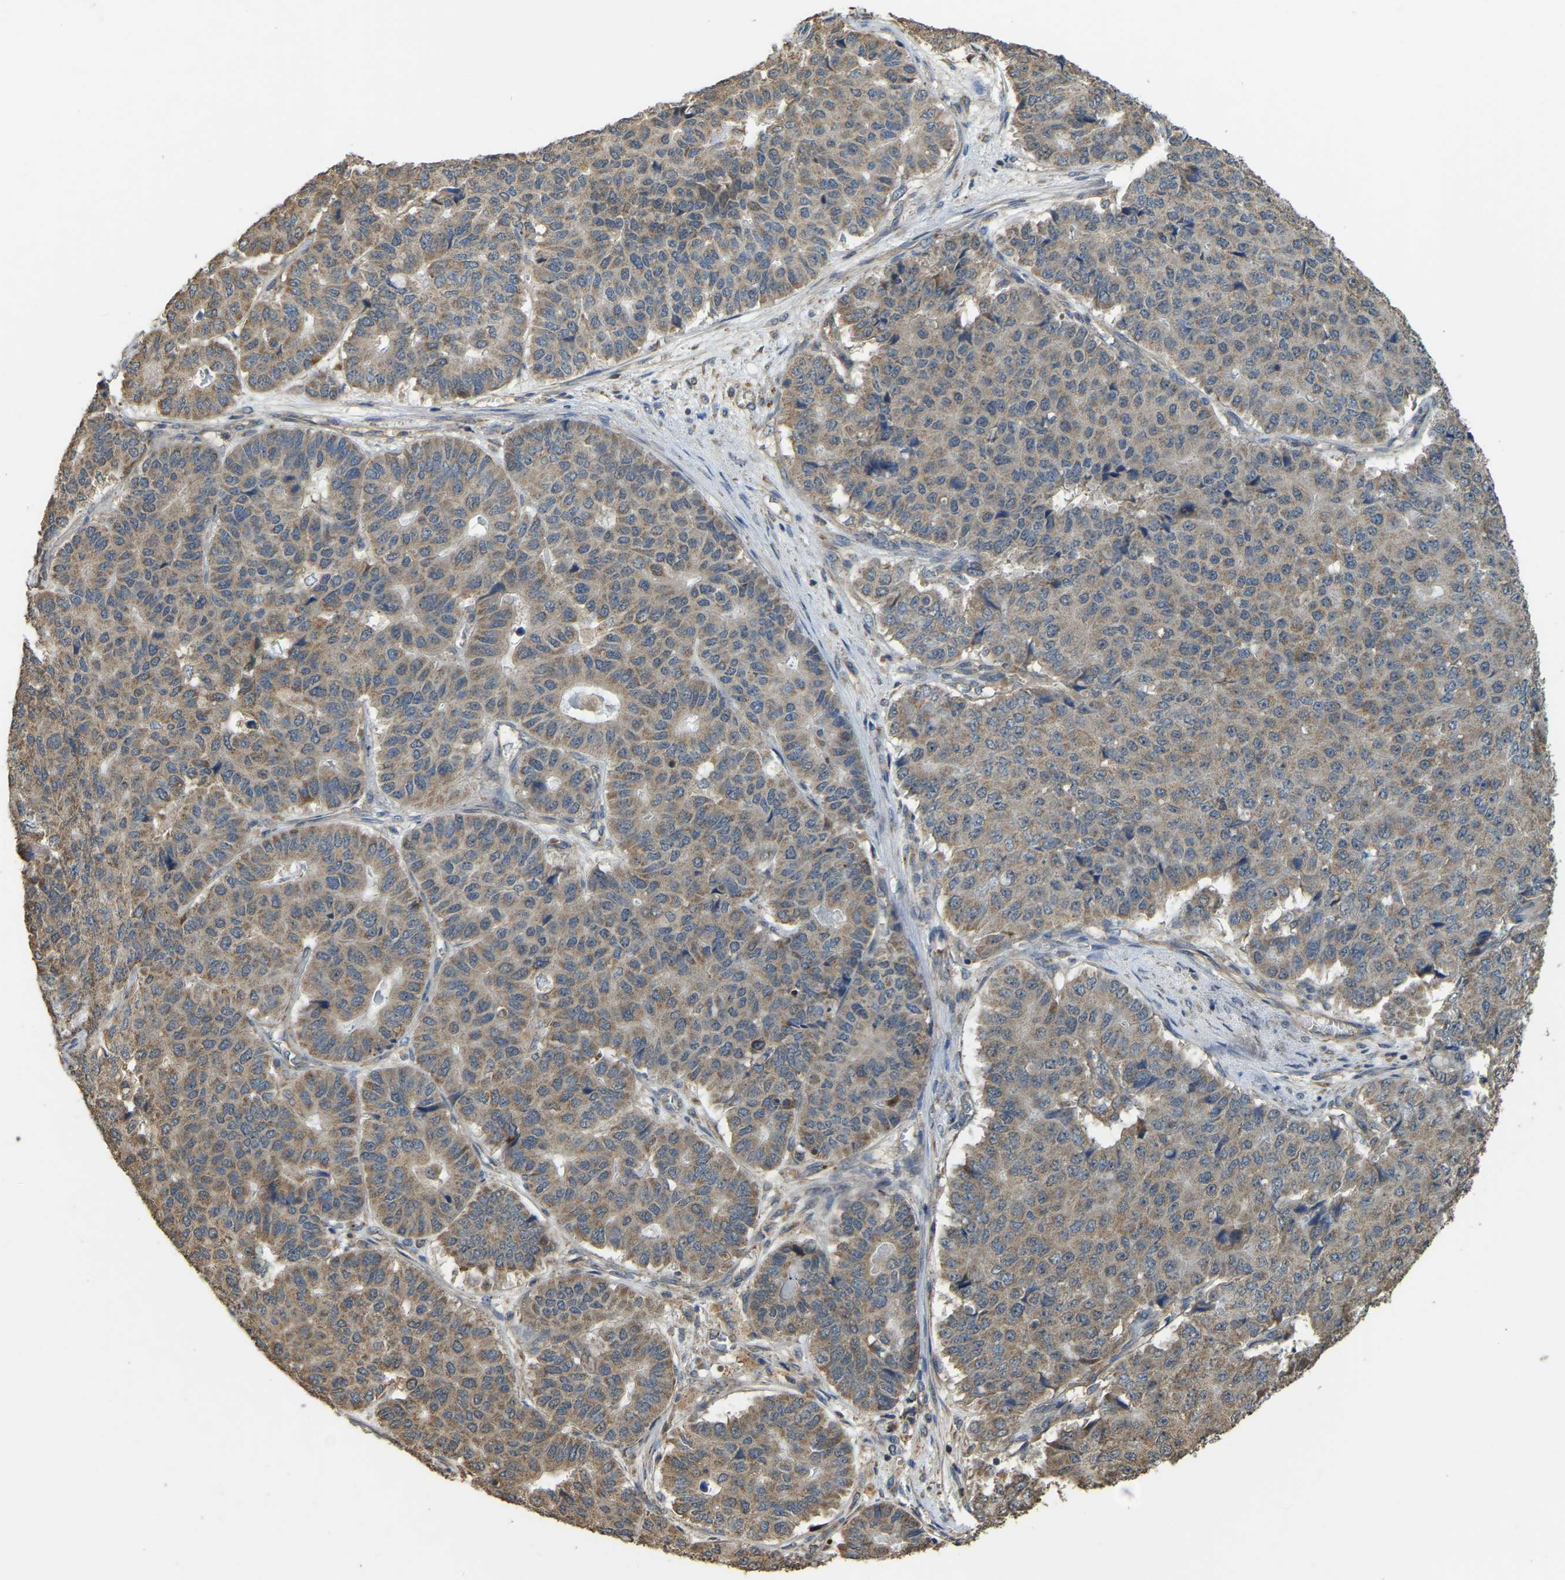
{"staining": {"intensity": "moderate", "quantity": ">75%", "location": "cytoplasmic/membranous"}, "tissue": "pancreatic cancer", "cell_type": "Tumor cells", "image_type": "cancer", "snomed": [{"axis": "morphology", "description": "Adenocarcinoma, NOS"}, {"axis": "topography", "description": "Pancreas"}], "caption": "Immunohistochemistry (DAB) staining of human pancreatic adenocarcinoma demonstrates moderate cytoplasmic/membranous protein expression in approximately >75% of tumor cells.", "gene": "GNG2", "patient": {"sex": "male", "age": 50}}